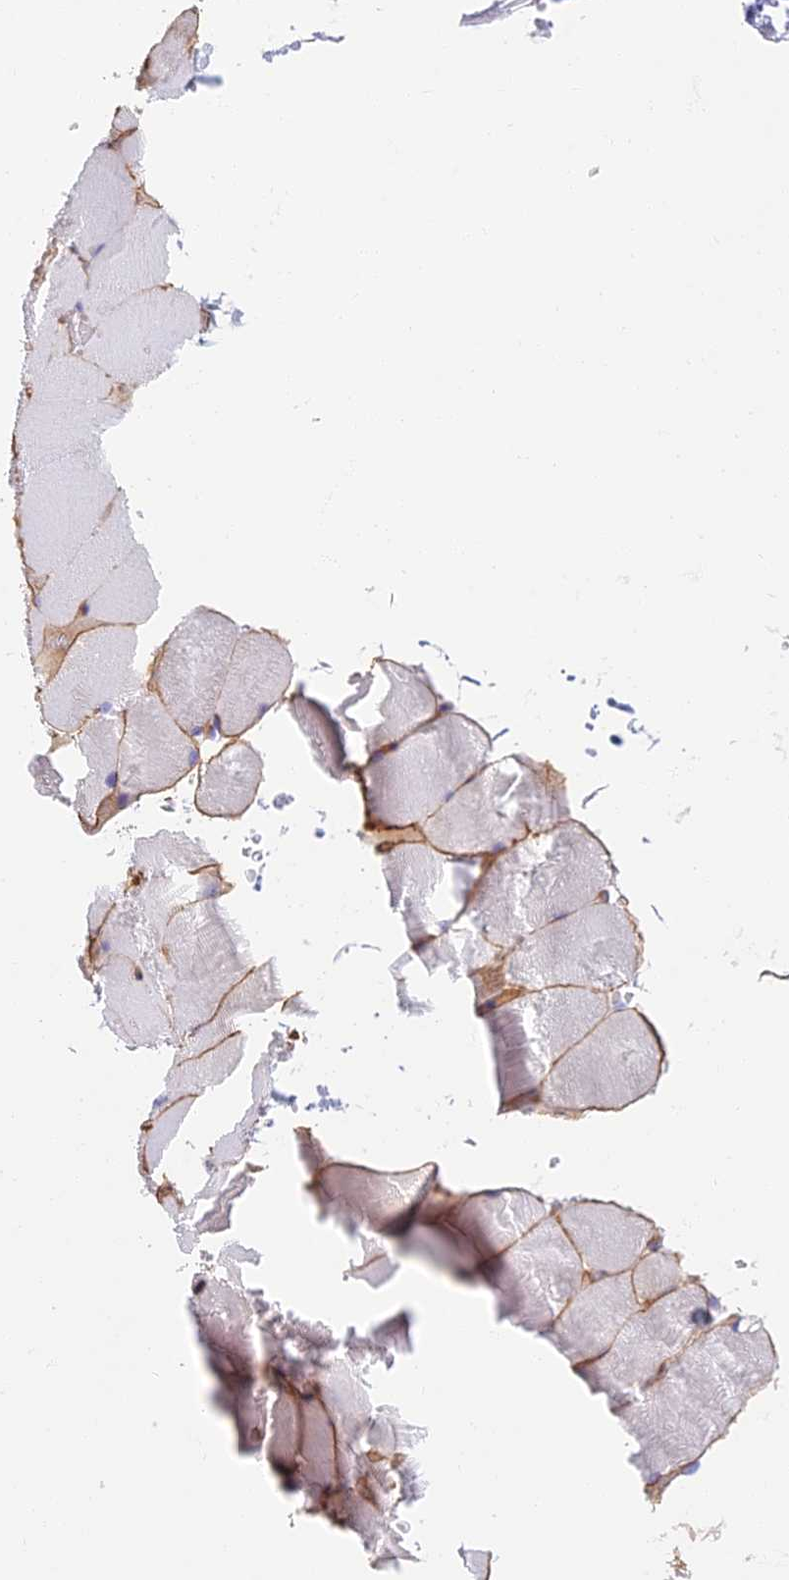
{"staining": {"intensity": "moderate", "quantity": "<25%", "location": "cytoplasmic/membranous"}, "tissue": "skeletal muscle", "cell_type": "Myocytes", "image_type": "normal", "snomed": [{"axis": "morphology", "description": "Normal tissue, NOS"}, {"axis": "topography", "description": "Skeletal muscle"}, {"axis": "topography", "description": "Parathyroid gland"}], "caption": "High-magnification brightfield microscopy of benign skeletal muscle stained with DAB (3,3'-diaminobenzidine) (brown) and counterstained with hematoxylin (blue). myocytes exhibit moderate cytoplasmic/membranous staining is identified in about<25% of cells. (DAB IHC with brightfield microscopy, high magnification).", "gene": "ETFRF1", "patient": {"sex": "female", "age": 37}}